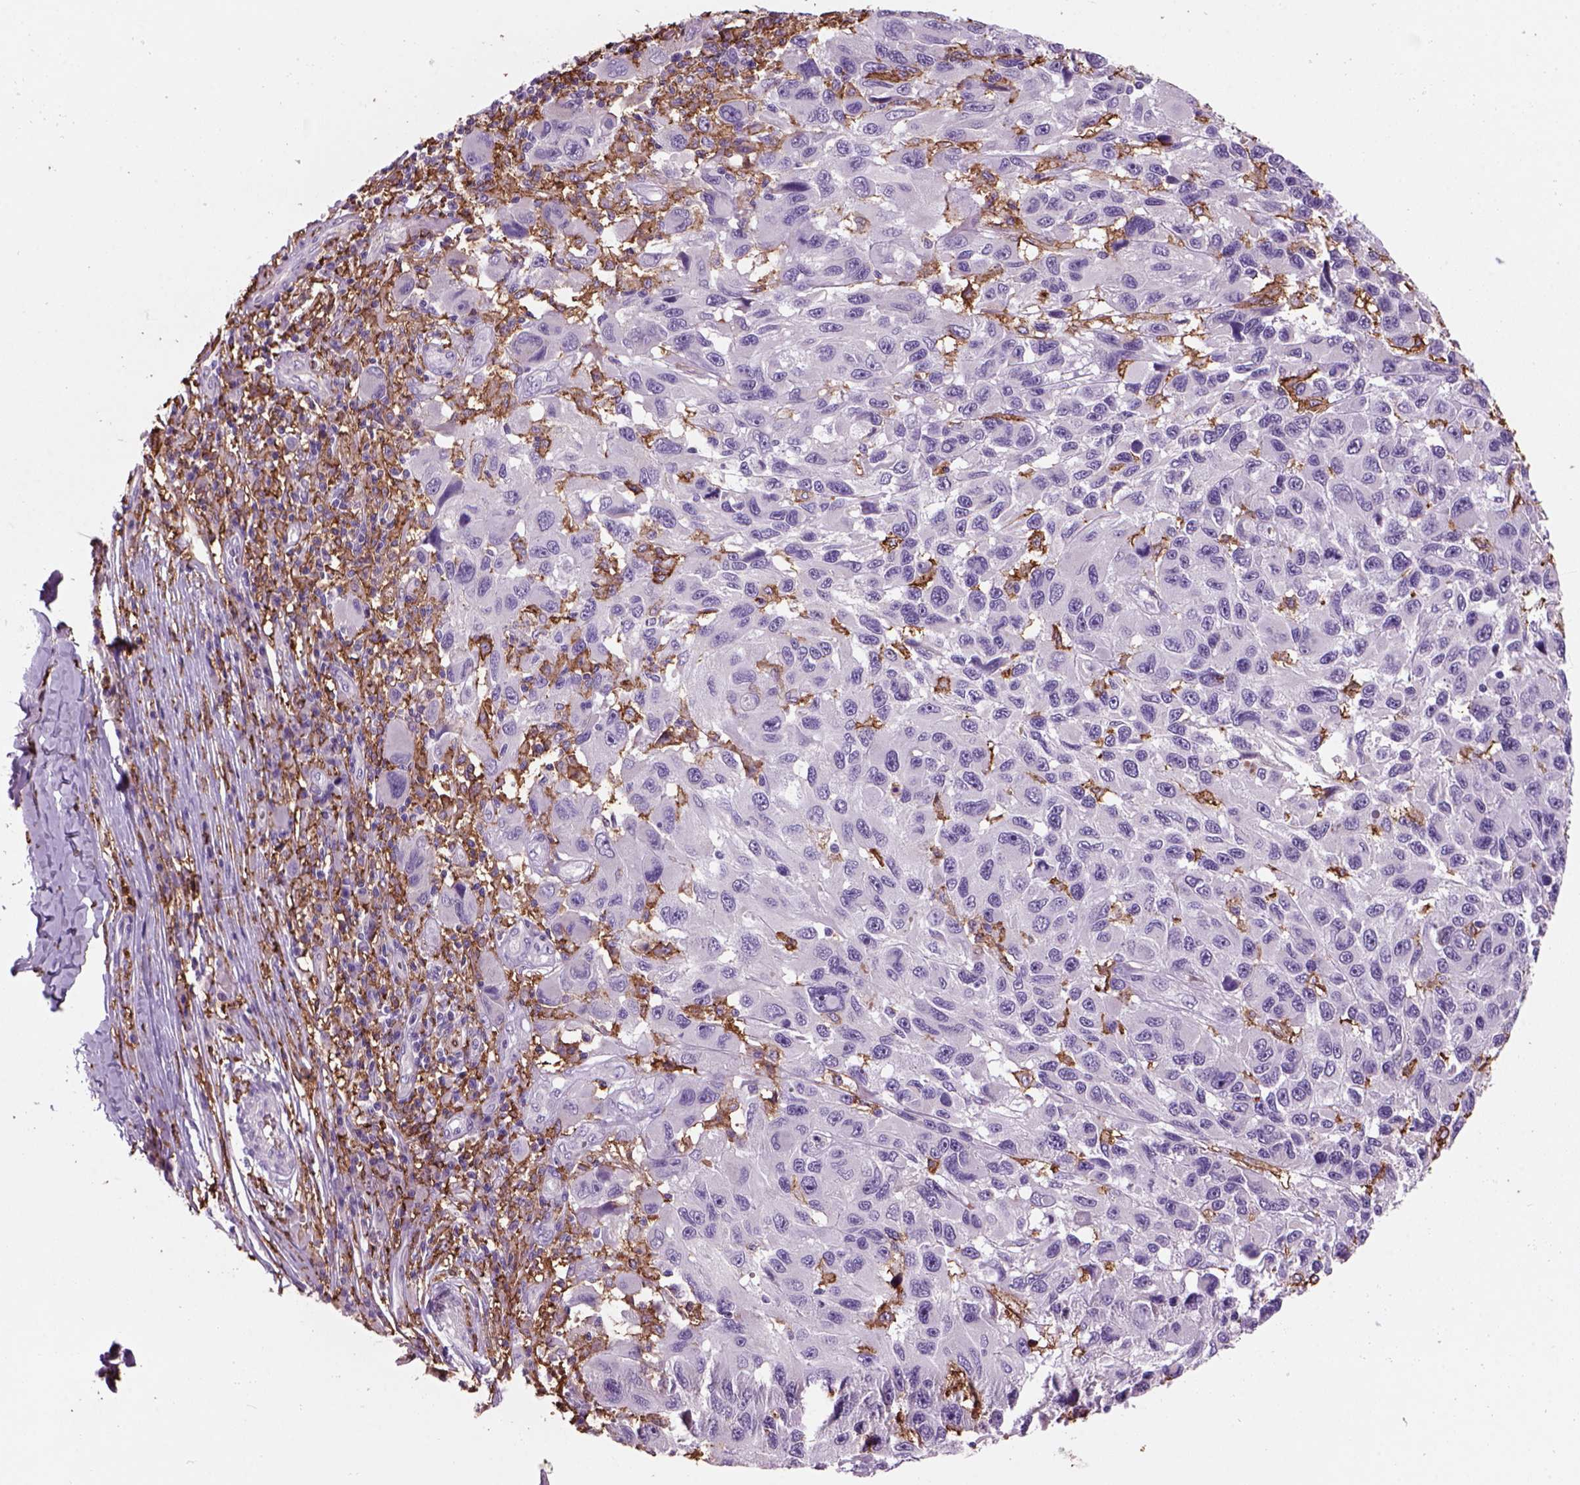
{"staining": {"intensity": "negative", "quantity": "none", "location": "none"}, "tissue": "melanoma", "cell_type": "Tumor cells", "image_type": "cancer", "snomed": [{"axis": "morphology", "description": "Malignant melanoma, NOS"}, {"axis": "topography", "description": "Skin"}], "caption": "Human malignant melanoma stained for a protein using IHC shows no staining in tumor cells.", "gene": "CD14", "patient": {"sex": "male", "age": 53}}